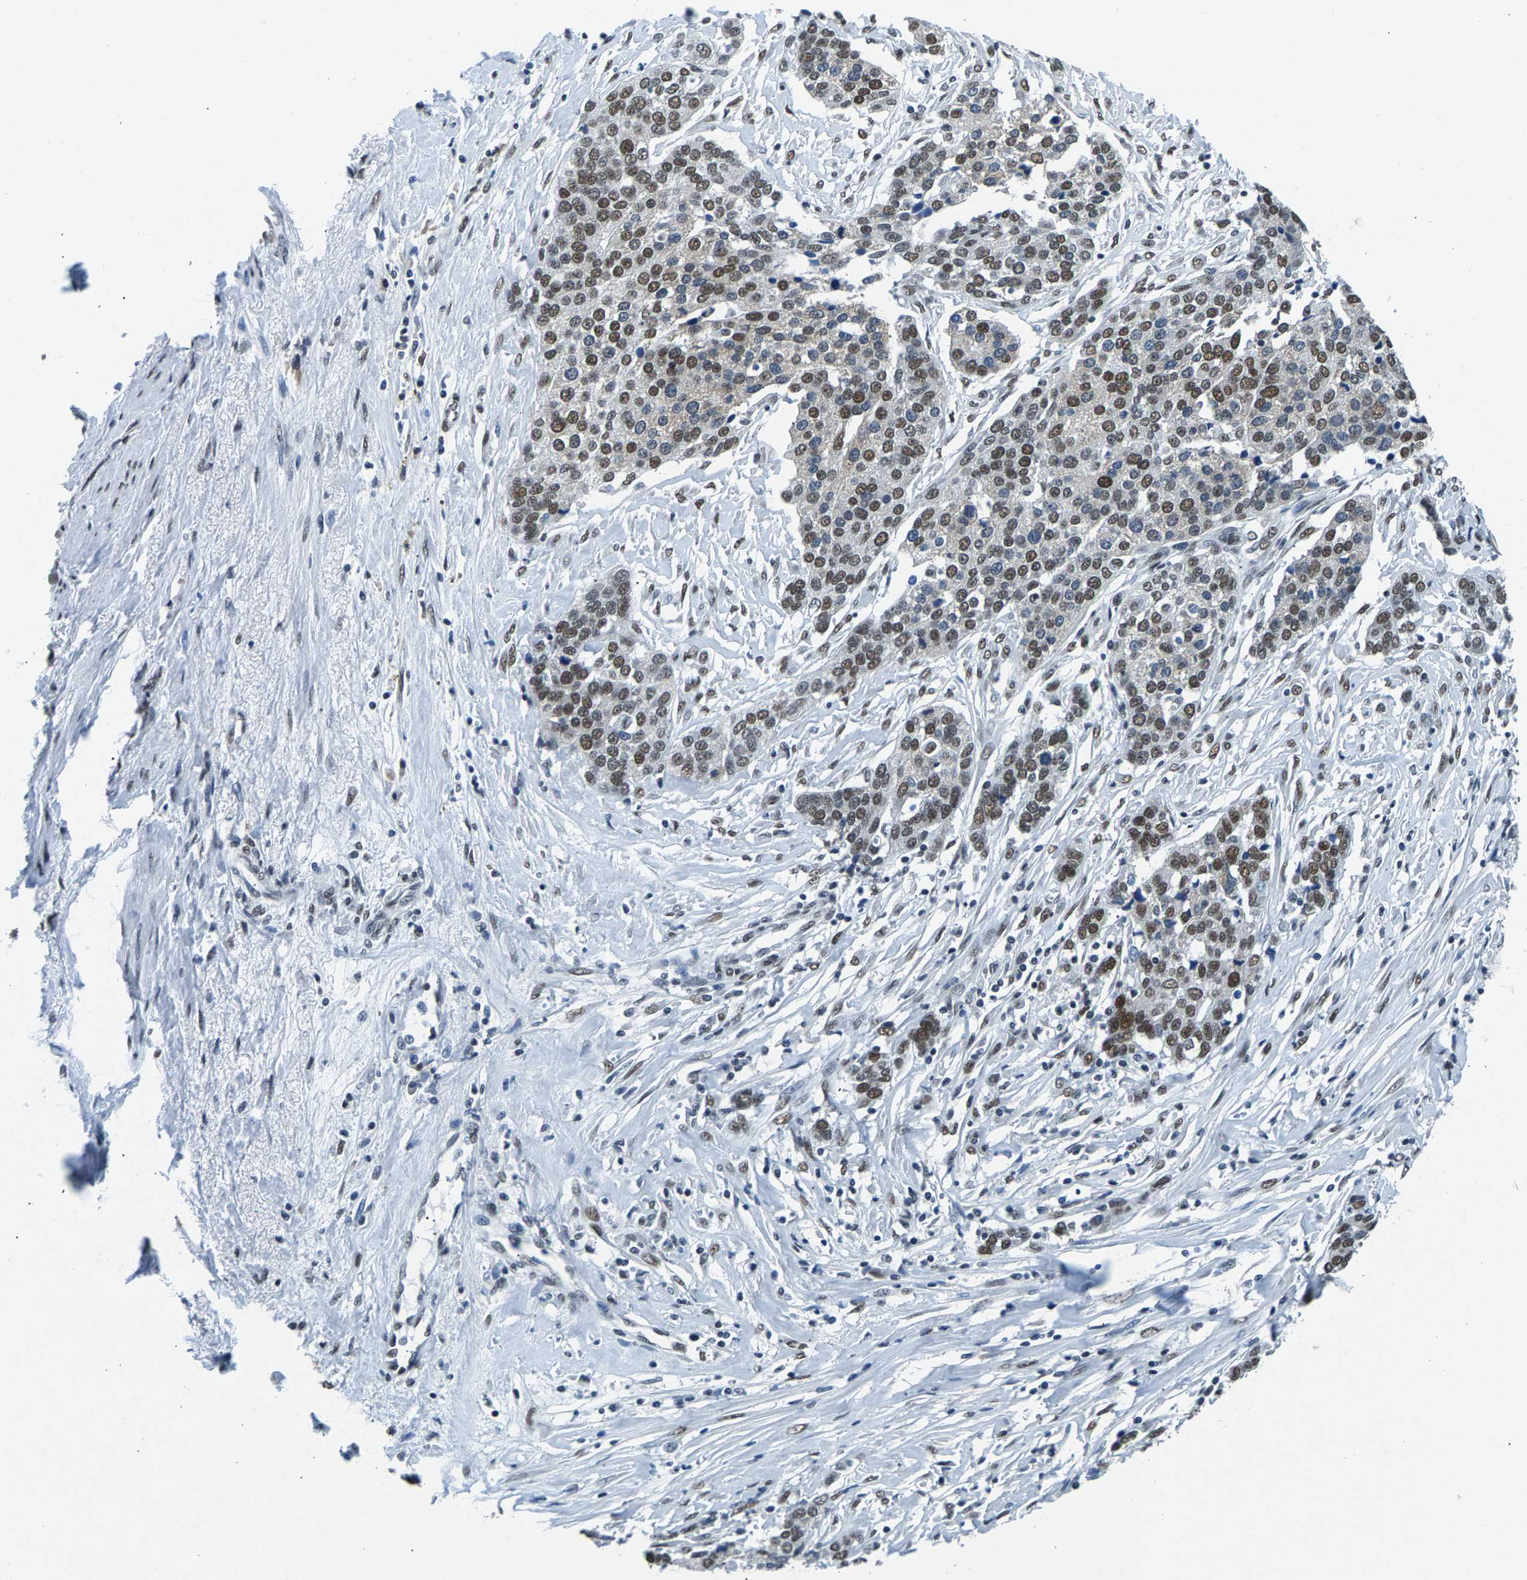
{"staining": {"intensity": "moderate", "quantity": ">75%", "location": "nuclear"}, "tissue": "ovarian cancer", "cell_type": "Tumor cells", "image_type": "cancer", "snomed": [{"axis": "morphology", "description": "Cystadenocarcinoma, serous, NOS"}, {"axis": "topography", "description": "Ovary"}], "caption": "This image reveals IHC staining of human ovarian cancer, with medium moderate nuclear expression in about >75% of tumor cells.", "gene": "ATF2", "patient": {"sex": "female", "age": 44}}